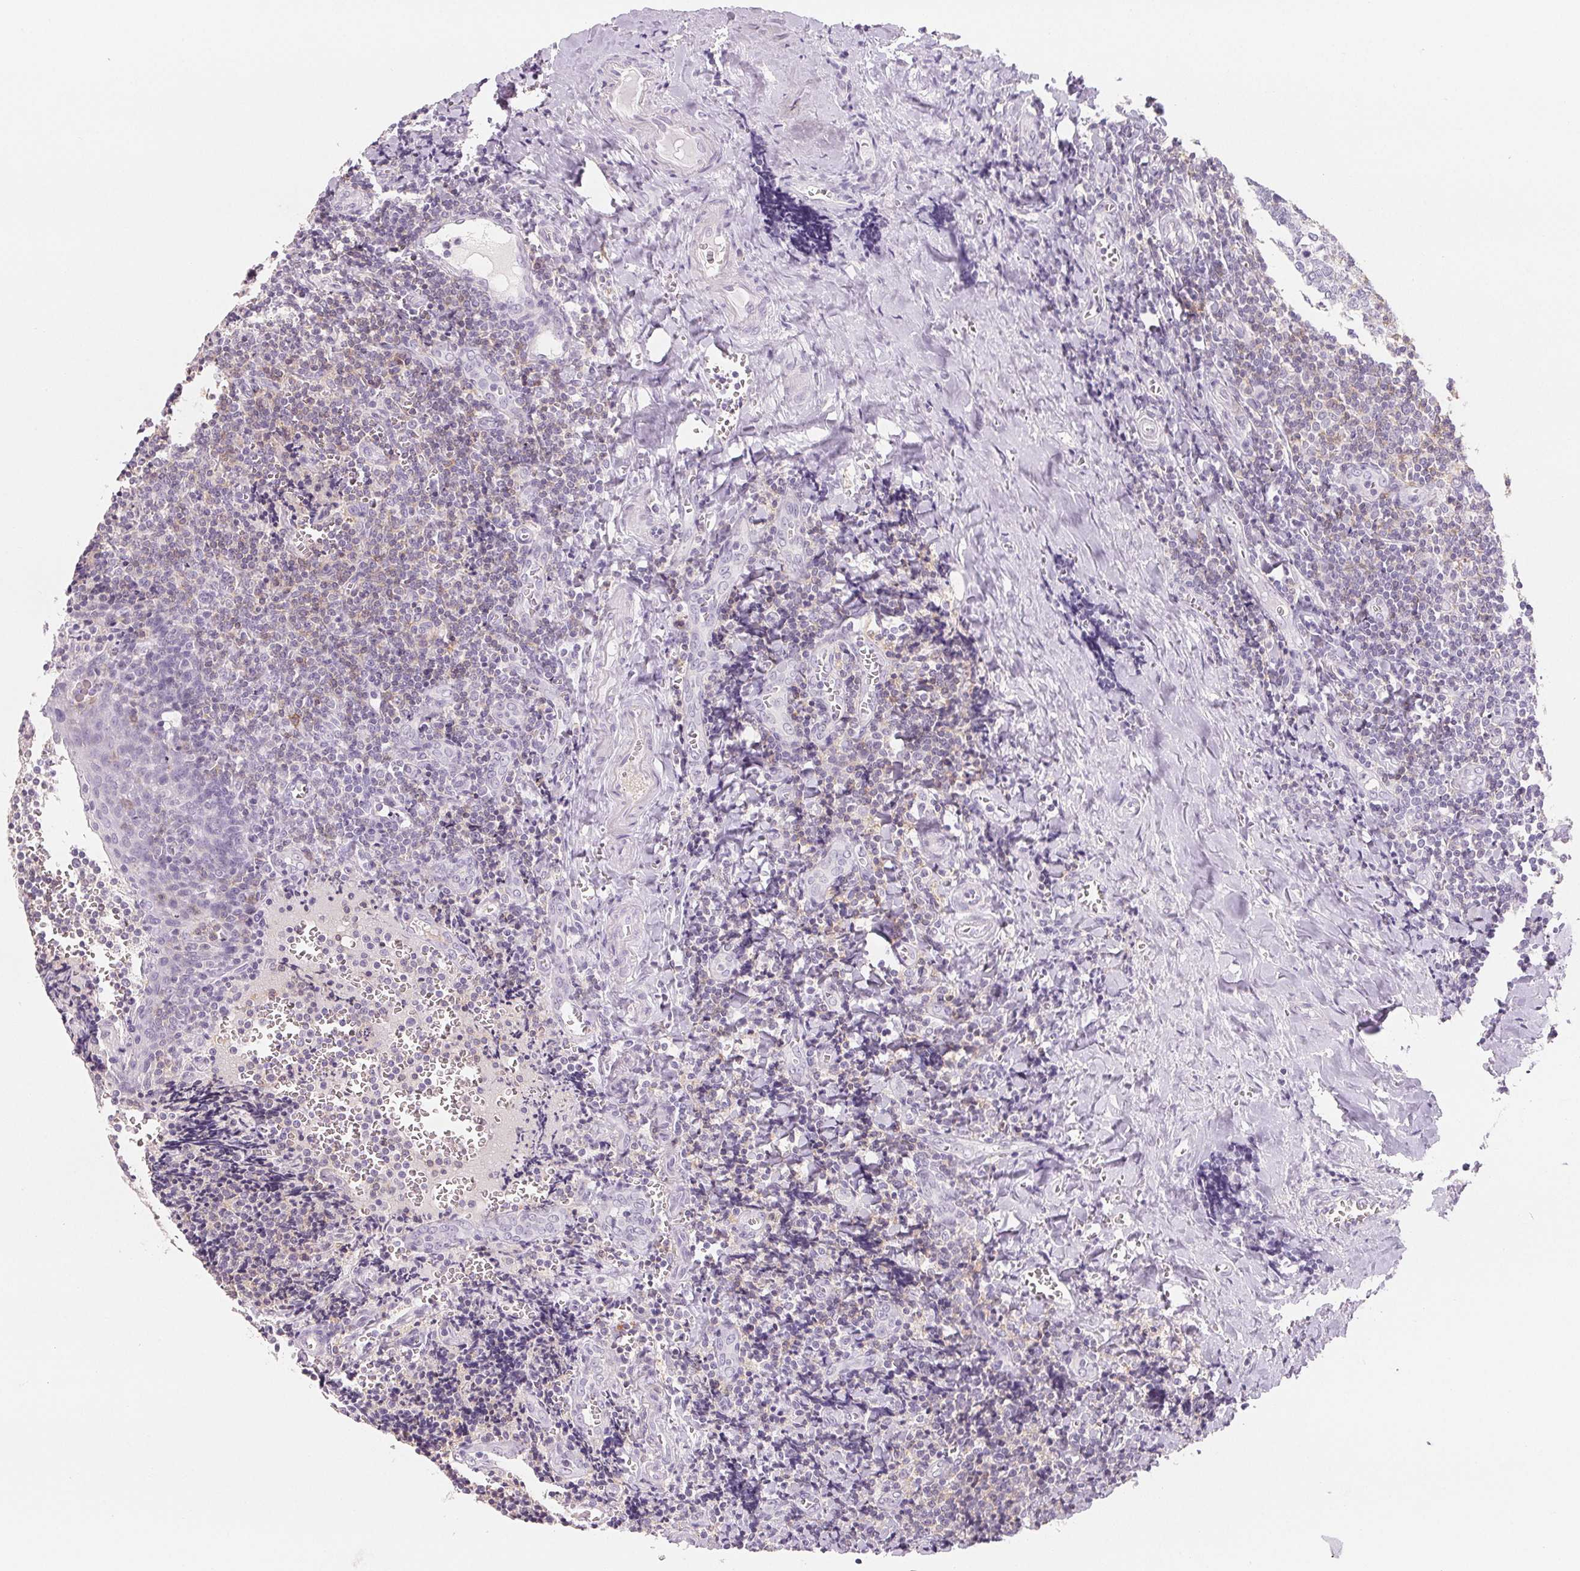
{"staining": {"intensity": "moderate", "quantity": "<25%", "location": "cytoplasmic/membranous"}, "tissue": "tonsil", "cell_type": "Germinal center cells", "image_type": "normal", "snomed": [{"axis": "morphology", "description": "Normal tissue, NOS"}, {"axis": "morphology", "description": "Inflammation, NOS"}, {"axis": "topography", "description": "Tonsil"}], "caption": "IHC (DAB) staining of normal human tonsil exhibits moderate cytoplasmic/membranous protein positivity in about <25% of germinal center cells. Nuclei are stained in blue.", "gene": "CD69", "patient": {"sex": "female", "age": 31}}